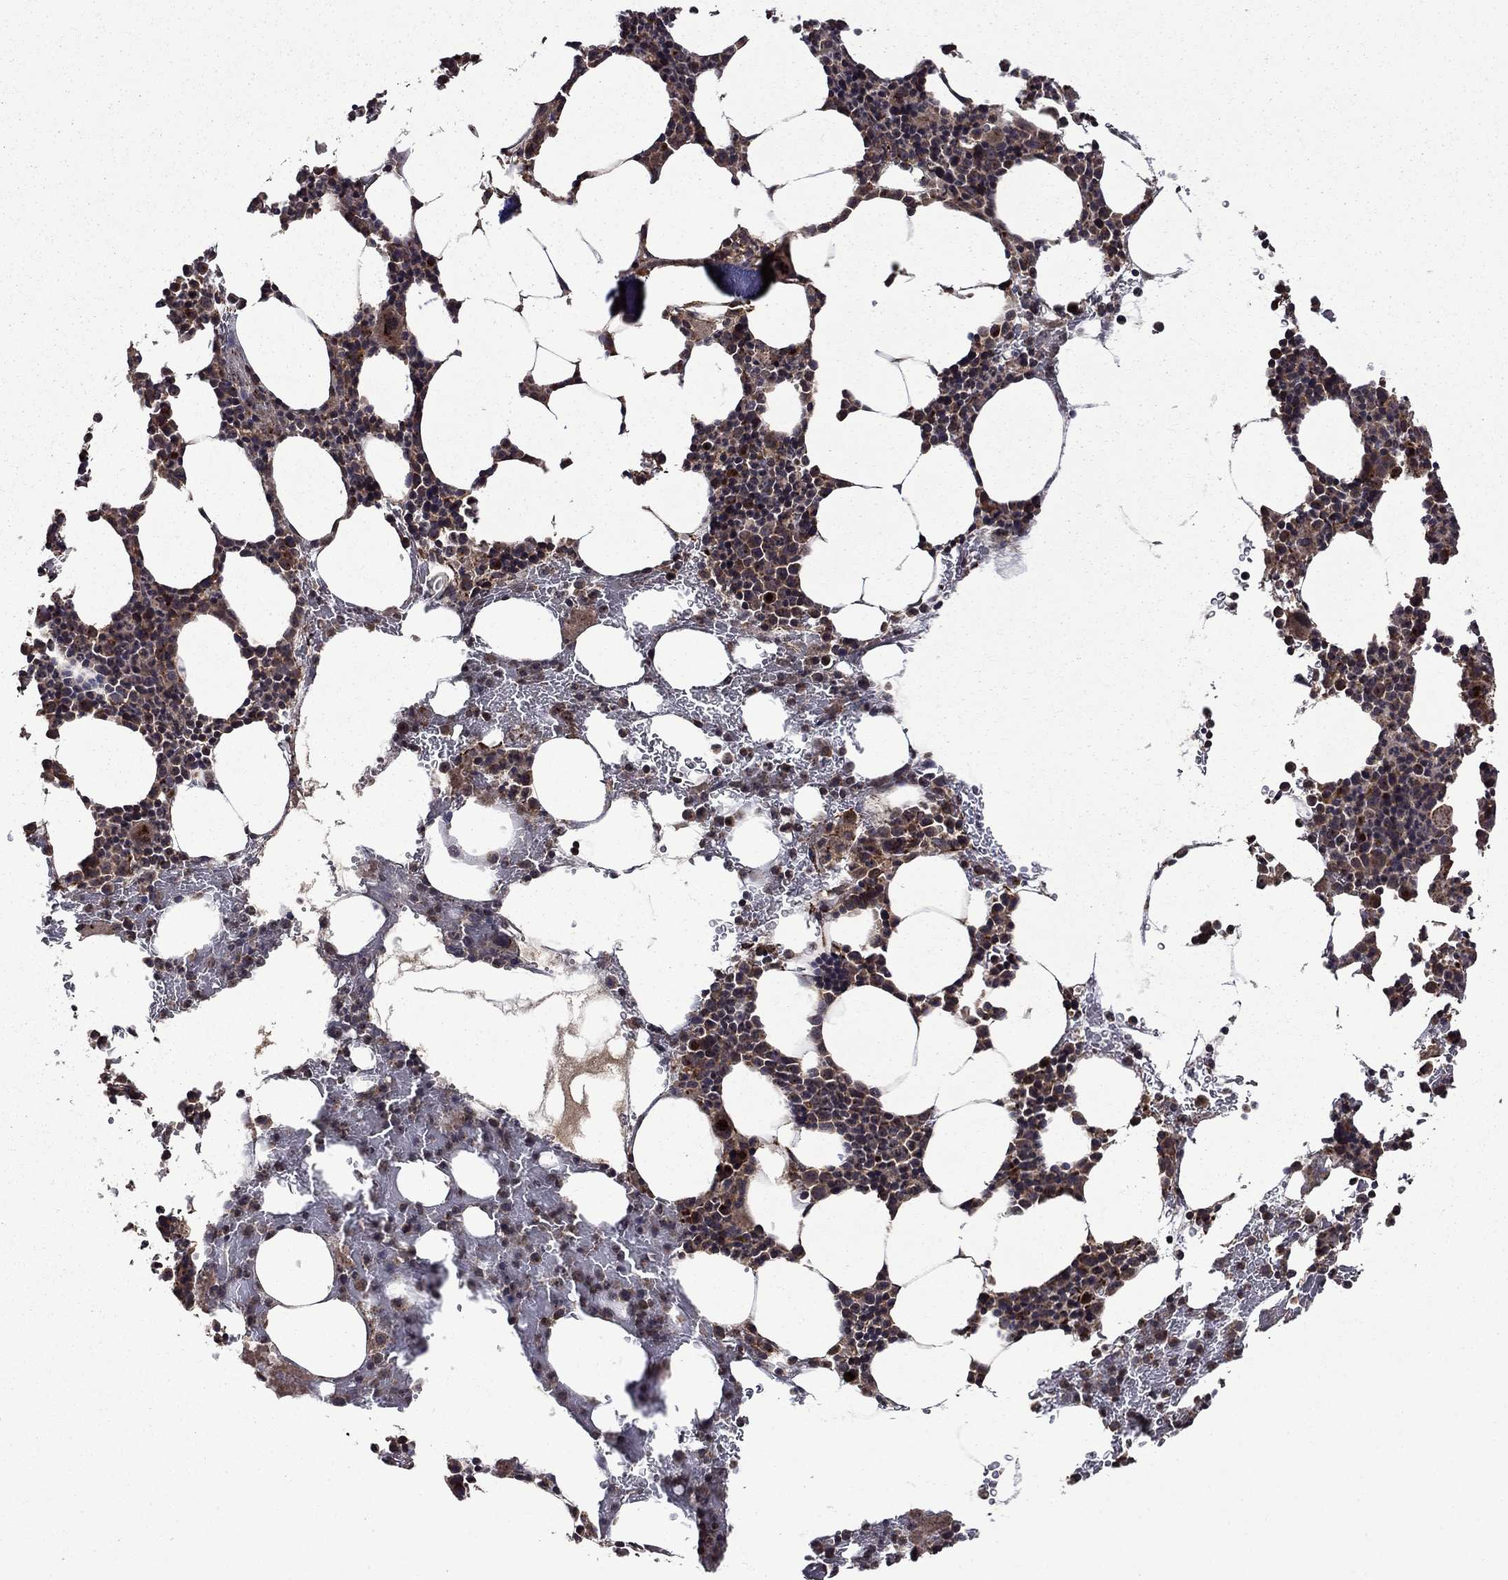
{"staining": {"intensity": "strong", "quantity": "<25%", "location": "cytoplasmic/membranous"}, "tissue": "bone marrow", "cell_type": "Hematopoietic cells", "image_type": "normal", "snomed": [{"axis": "morphology", "description": "Normal tissue, NOS"}, {"axis": "topography", "description": "Bone marrow"}], "caption": "Protein analysis of unremarkable bone marrow exhibits strong cytoplasmic/membranous positivity in approximately <25% of hematopoietic cells. Ihc stains the protein of interest in brown and the nuclei are stained blue.", "gene": "ITM2B", "patient": {"sex": "male", "age": 83}}